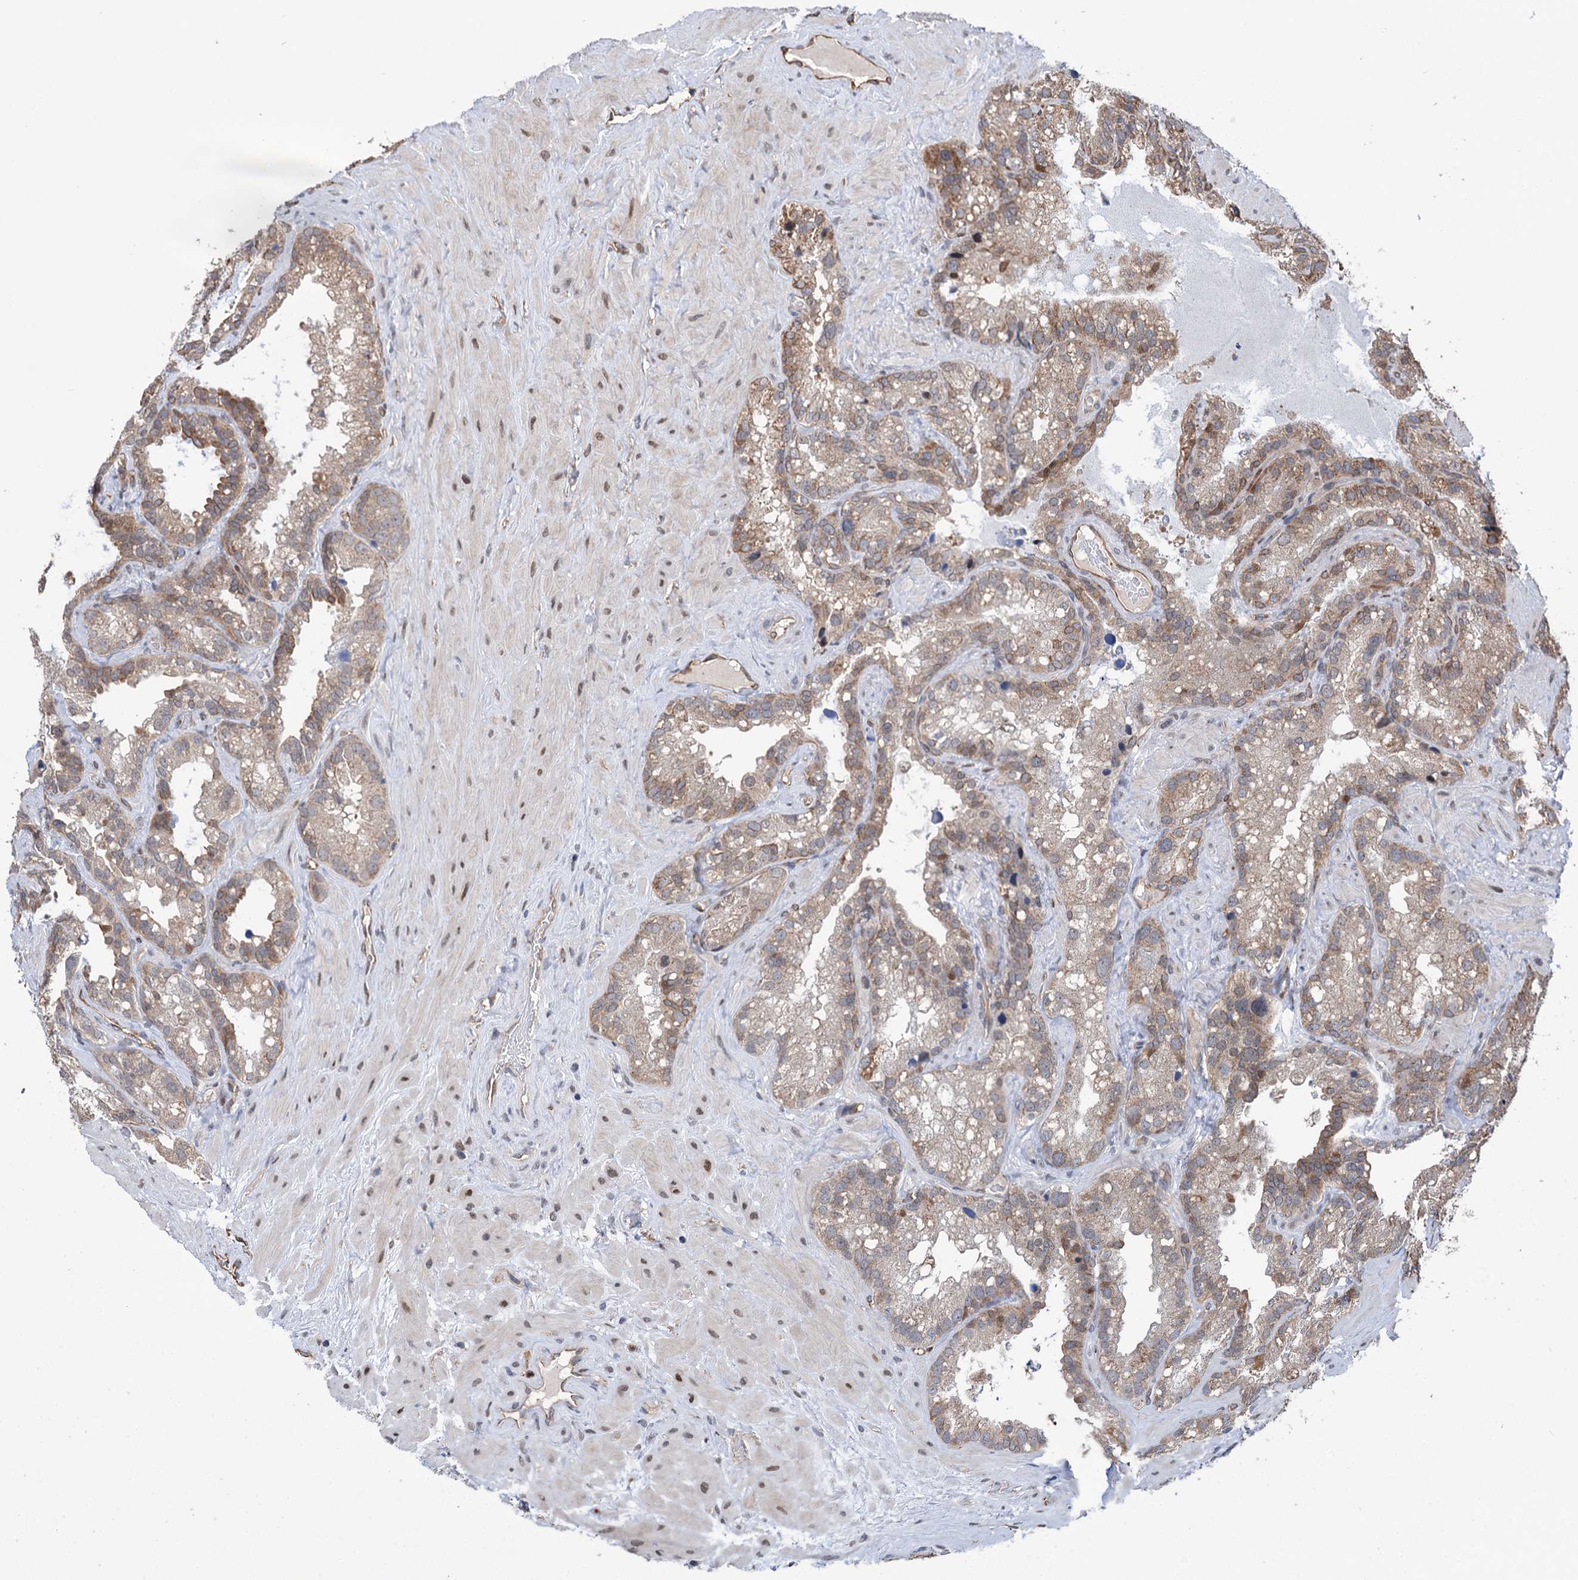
{"staining": {"intensity": "moderate", "quantity": "25%-75%", "location": "cytoplasmic/membranous"}, "tissue": "seminal vesicle", "cell_type": "Glandular cells", "image_type": "normal", "snomed": [{"axis": "morphology", "description": "Normal tissue, NOS"}, {"axis": "topography", "description": "Prostate"}, {"axis": "topography", "description": "Seminal veicle"}], "caption": "Immunohistochemical staining of normal seminal vesicle shows medium levels of moderate cytoplasmic/membranous positivity in about 25%-75% of glandular cells. (DAB (3,3'-diaminobenzidine) IHC with brightfield microscopy, high magnification).", "gene": "NCAPD2", "patient": {"sex": "male", "age": 68}}